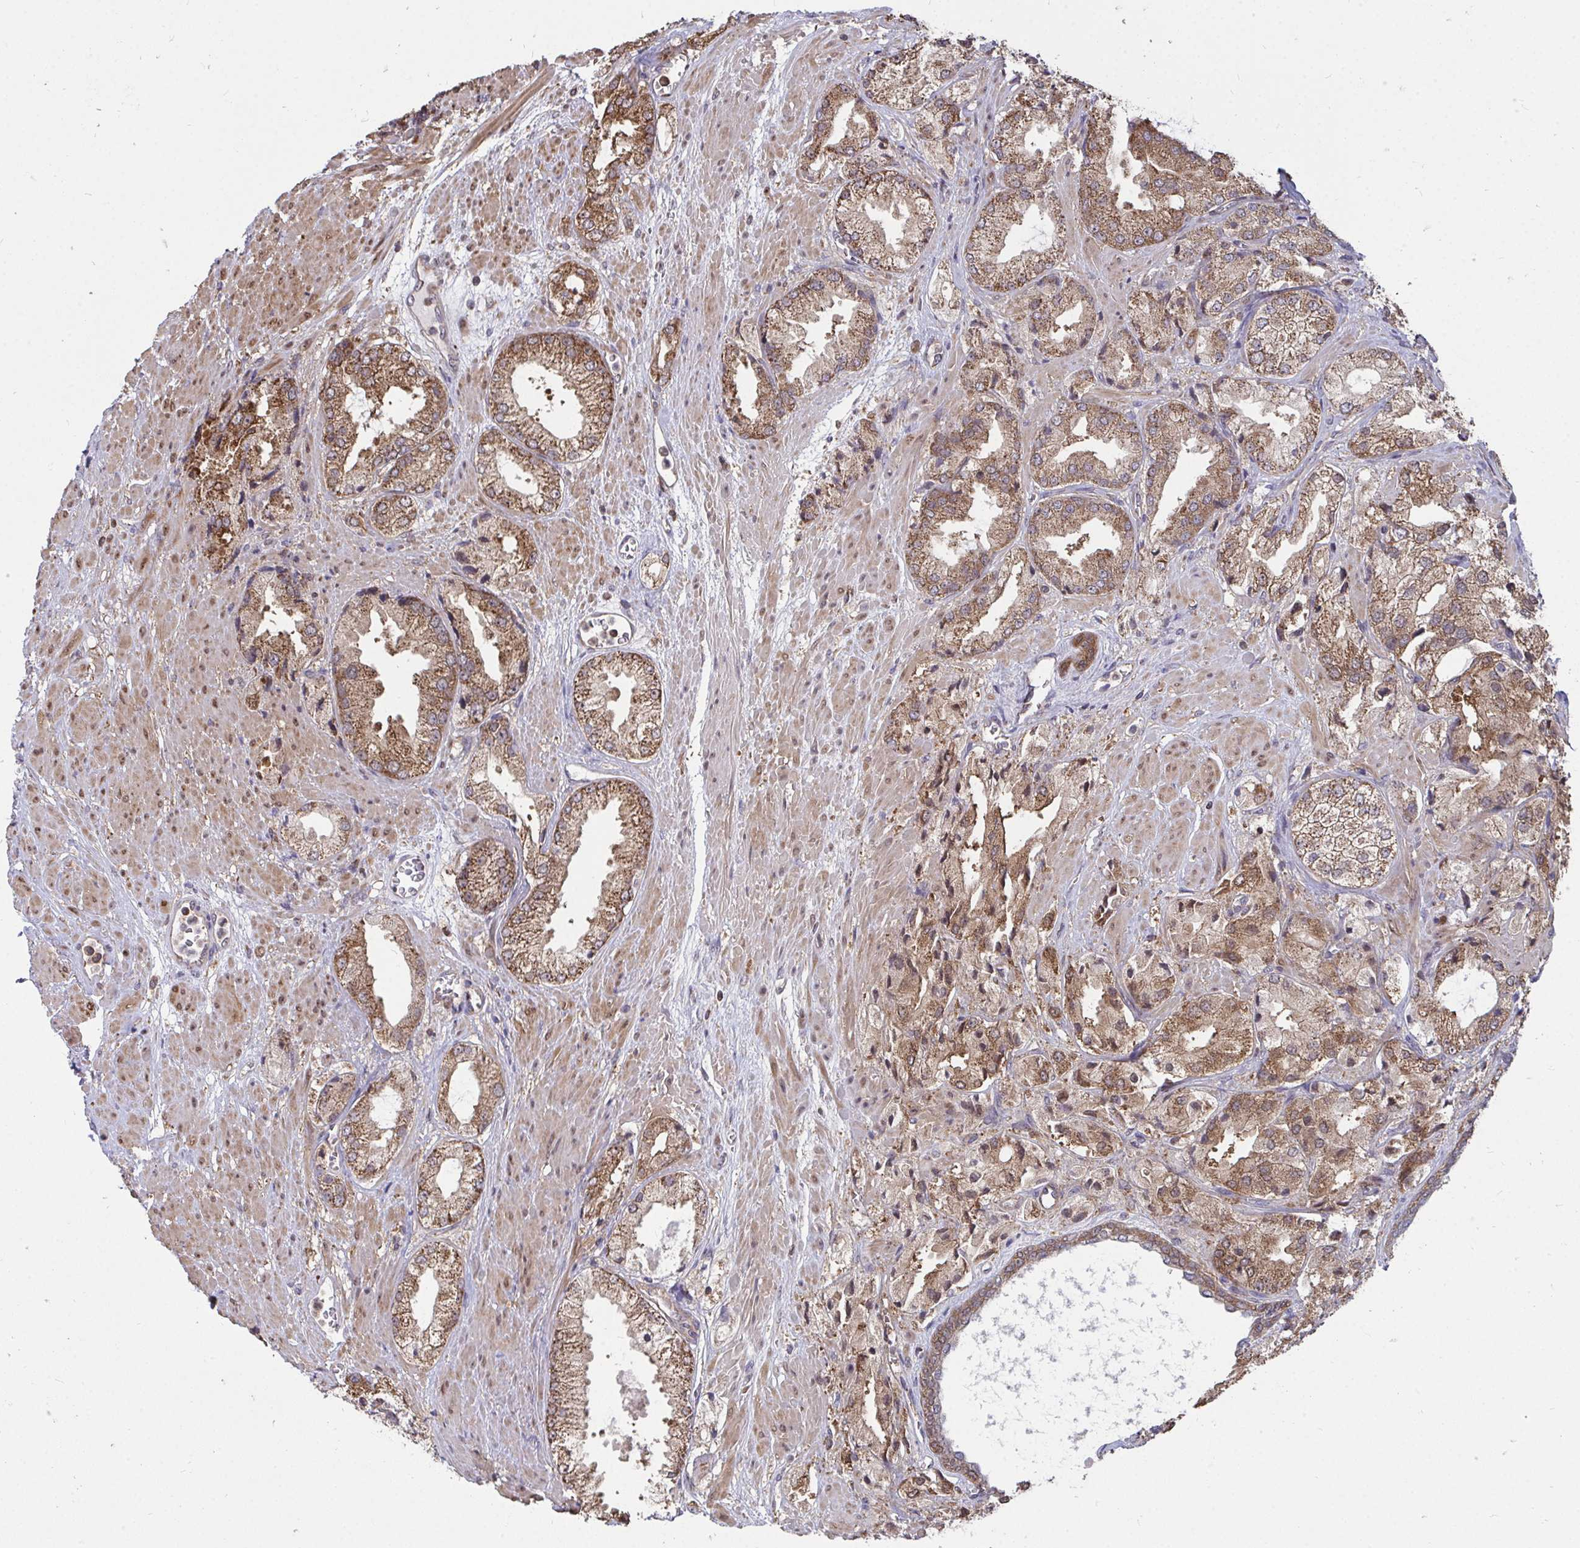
{"staining": {"intensity": "moderate", "quantity": ">75%", "location": "cytoplasmic/membranous"}, "tissue": "prostate cancer", "cell_type": "Tumor cells", "image_type": "cancer", "snomed": [{"axis": "morphology", "description": "Adenocarcinoma, High grade"}, {"axis": "topography", "description": "Prostate"}], "caption": "Immunohistochemistry (IHC) staining of high-grade adenocarcinoma (prostate), which reveals medium levels of moderate cytoplasmic/membranous positivity in approximately >75% of tumor cells indicating moderate cytoplasmic/membranous protein expression. The staining was performed using DAB (brown) for protein detection and nuclei were counterstained in hematoxylin (blue).", "gene": "DNAJA2", "patient": {"sex": "male", "age": 68}}